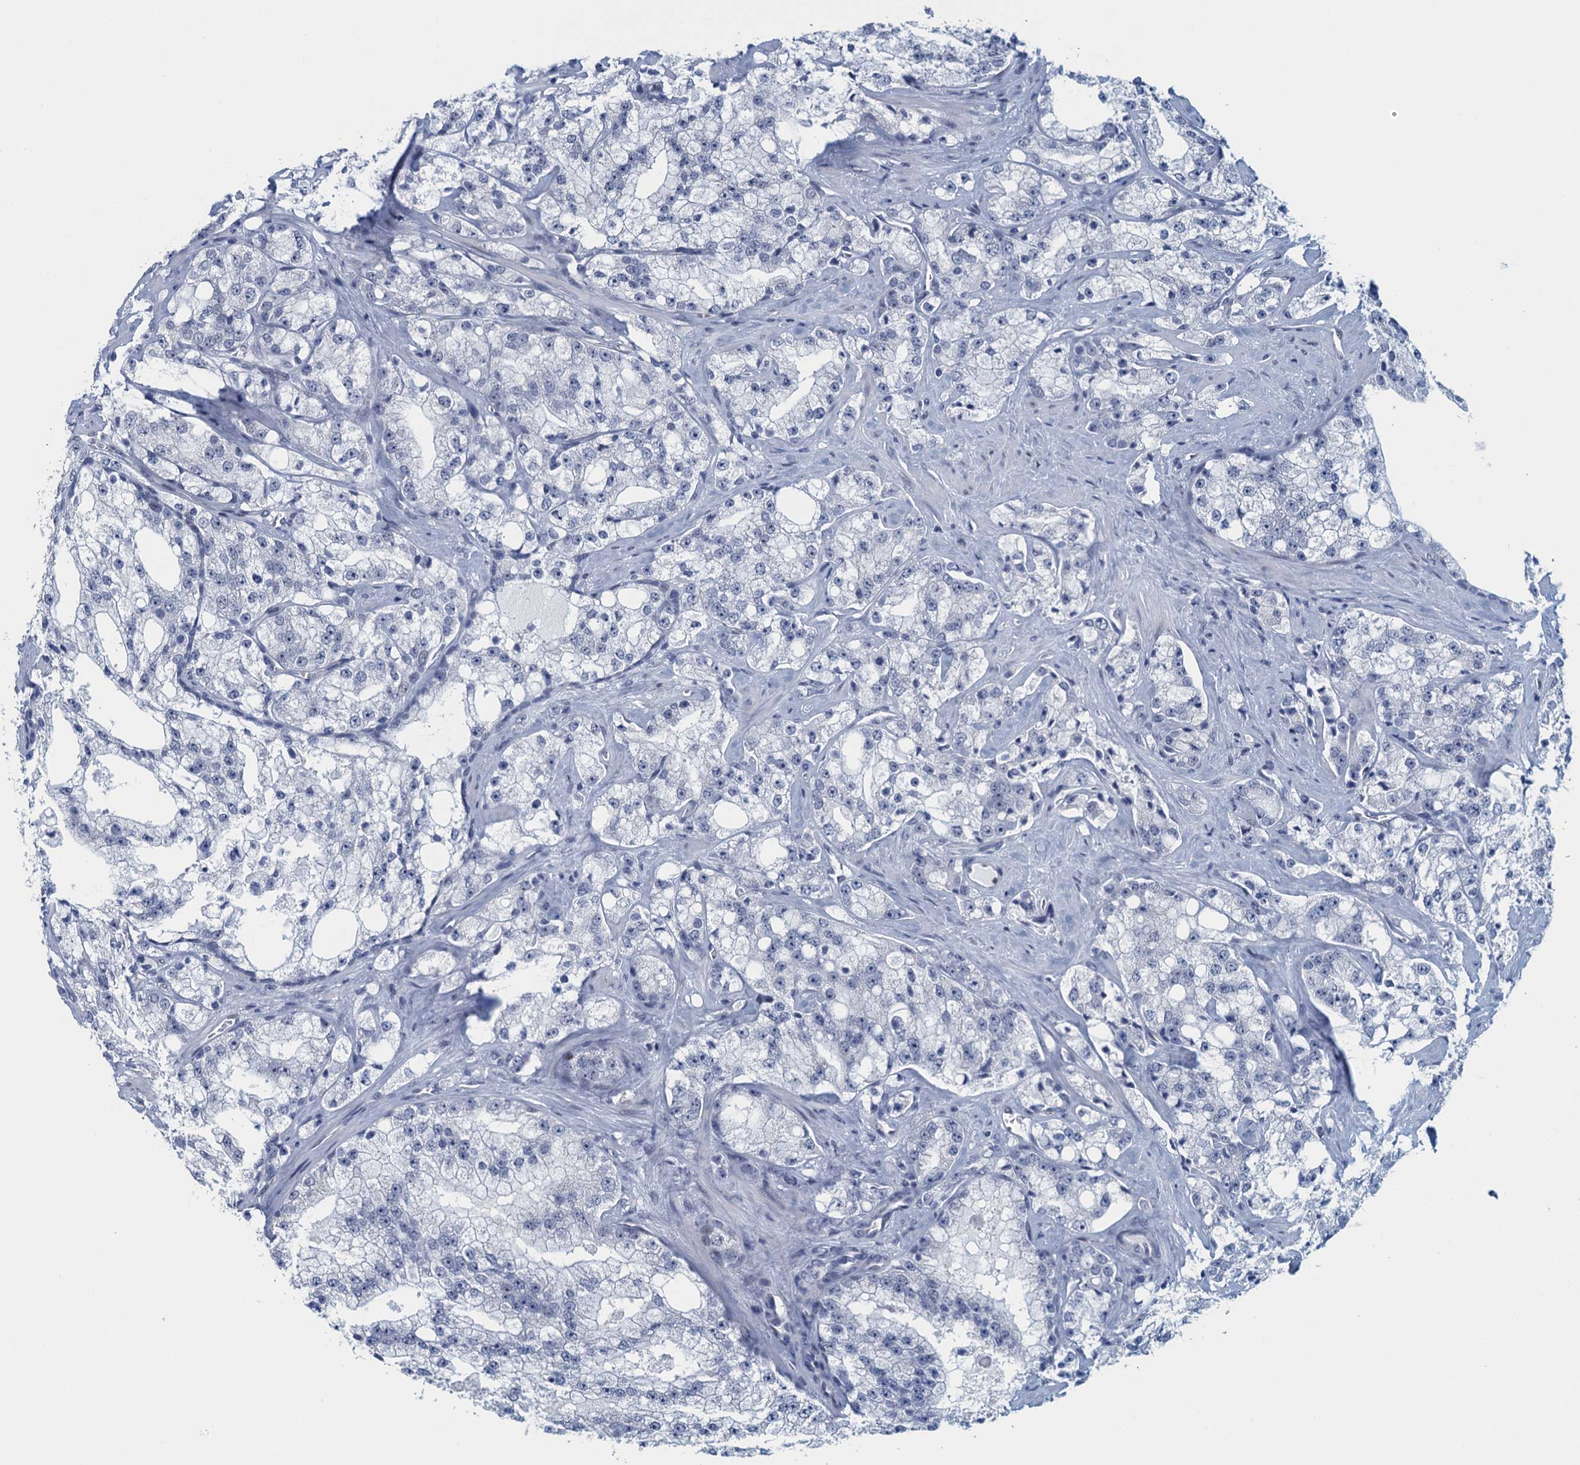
{"staining": {"intensity": "negative", "quantity": "none", "location": "none"}, "tissue": "prostate cancer", "cell_type": "Tumor cells", "image_type": "cancer", "snomed": [{"axis": "morphology", "description": "Adenocarcinoma, High grade"}, {"axis": "topography", "description": "Prostate"}], "caption": "Immunohistochemistry (IHC) of human prostate cancer (high-grade adenocarcinoma) demonstrates no expression in tumor cells.", "gene": "TTLL9", "patient": {"sex": "male", "age": 64}}